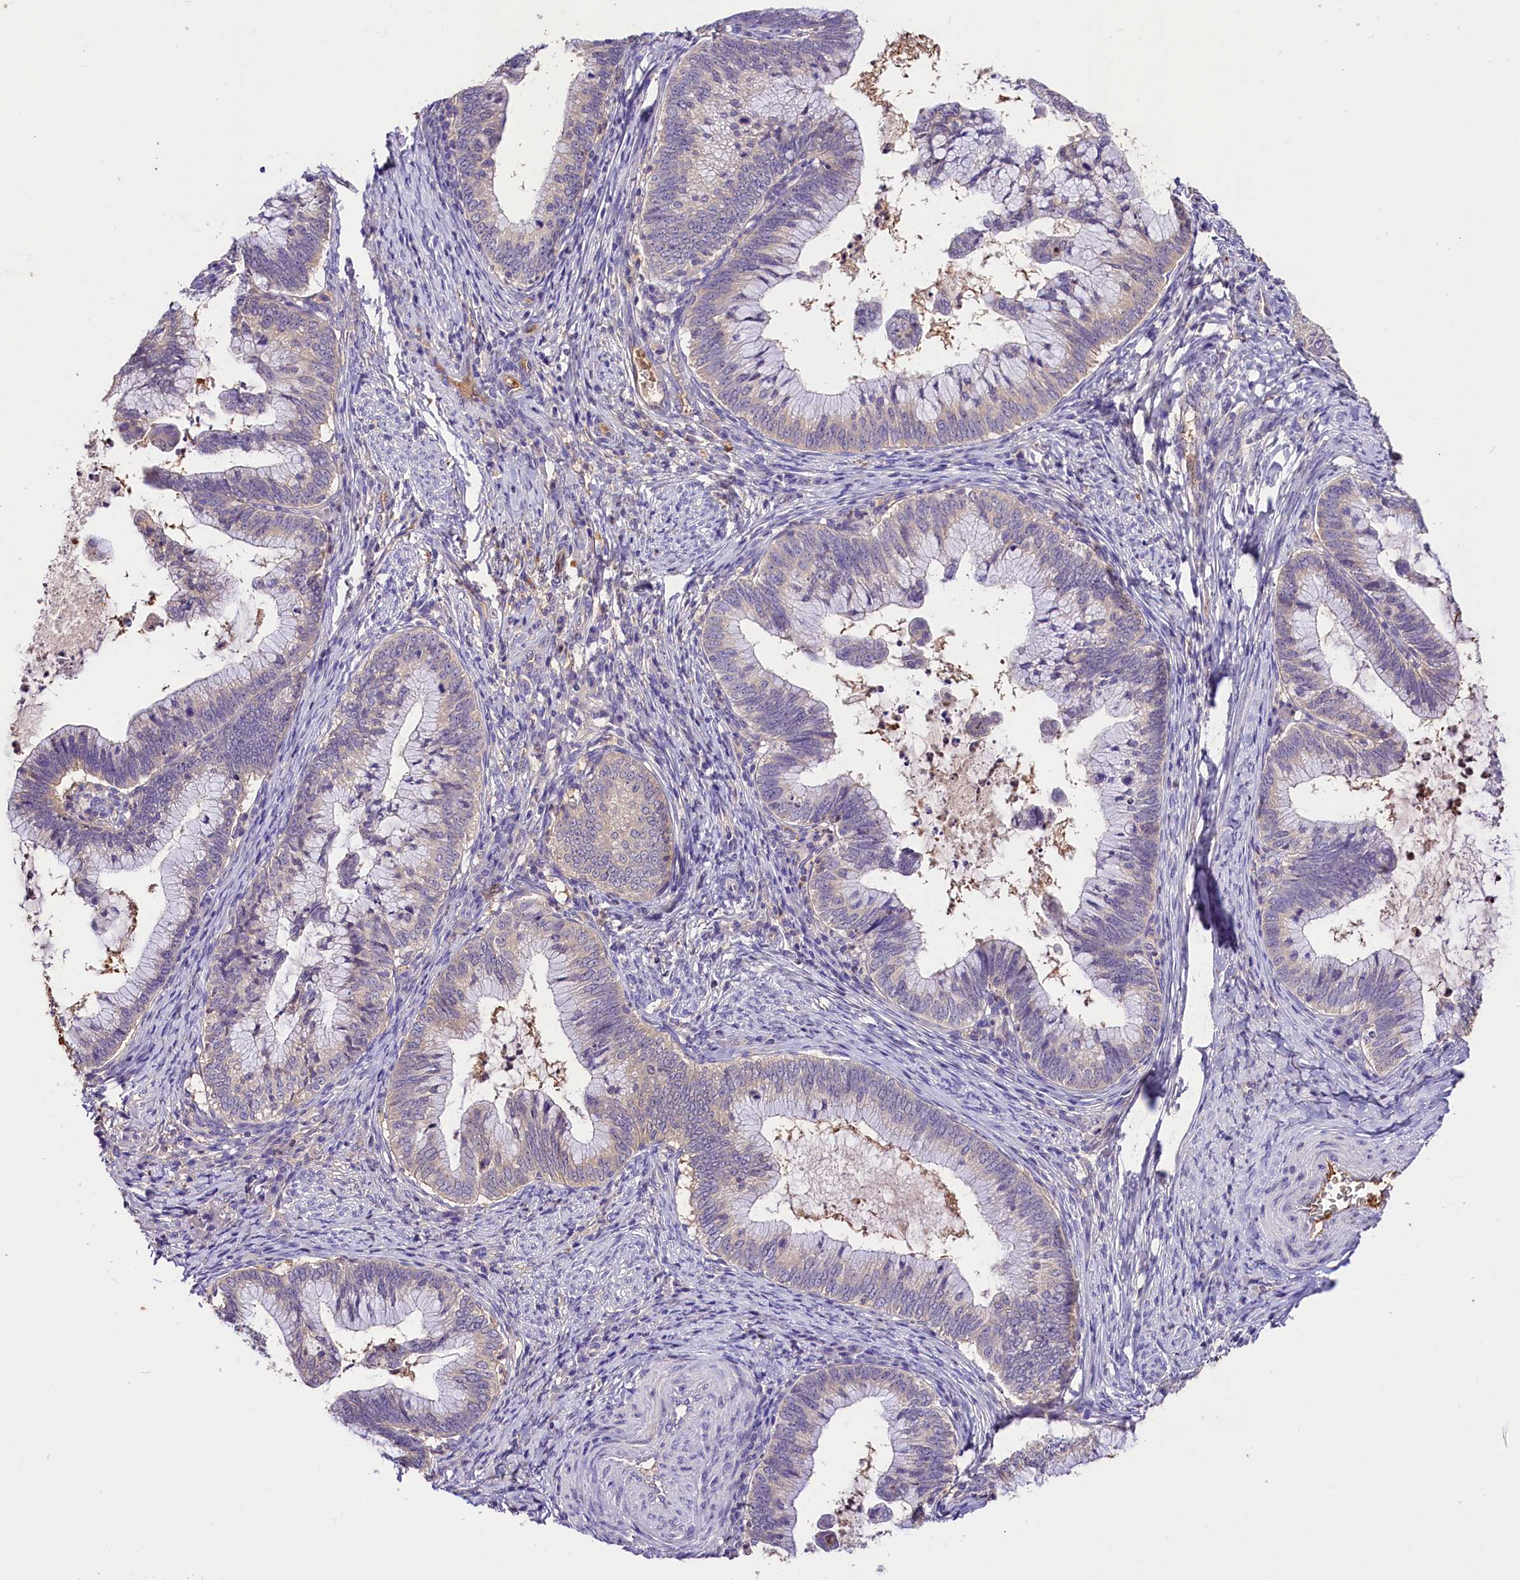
{"staining": {"intensity": "negative", "quantity": "none", "location": "none"}, "tissue": "cervical cancer", "cell_type": "Tumor cells", "image_type": "cancer", "snomed": [{"axis": "morphology", "description": "Adenocarcinoma, NOS"}, {"axis": "topography", "description": "Cervix"}], "caption": "Protein analysis of cervical adenocarcinoma reveals no significant staining in tumor cells.", "gene": "ARMC6", "patient": {"sex": "female", "age": 36}}